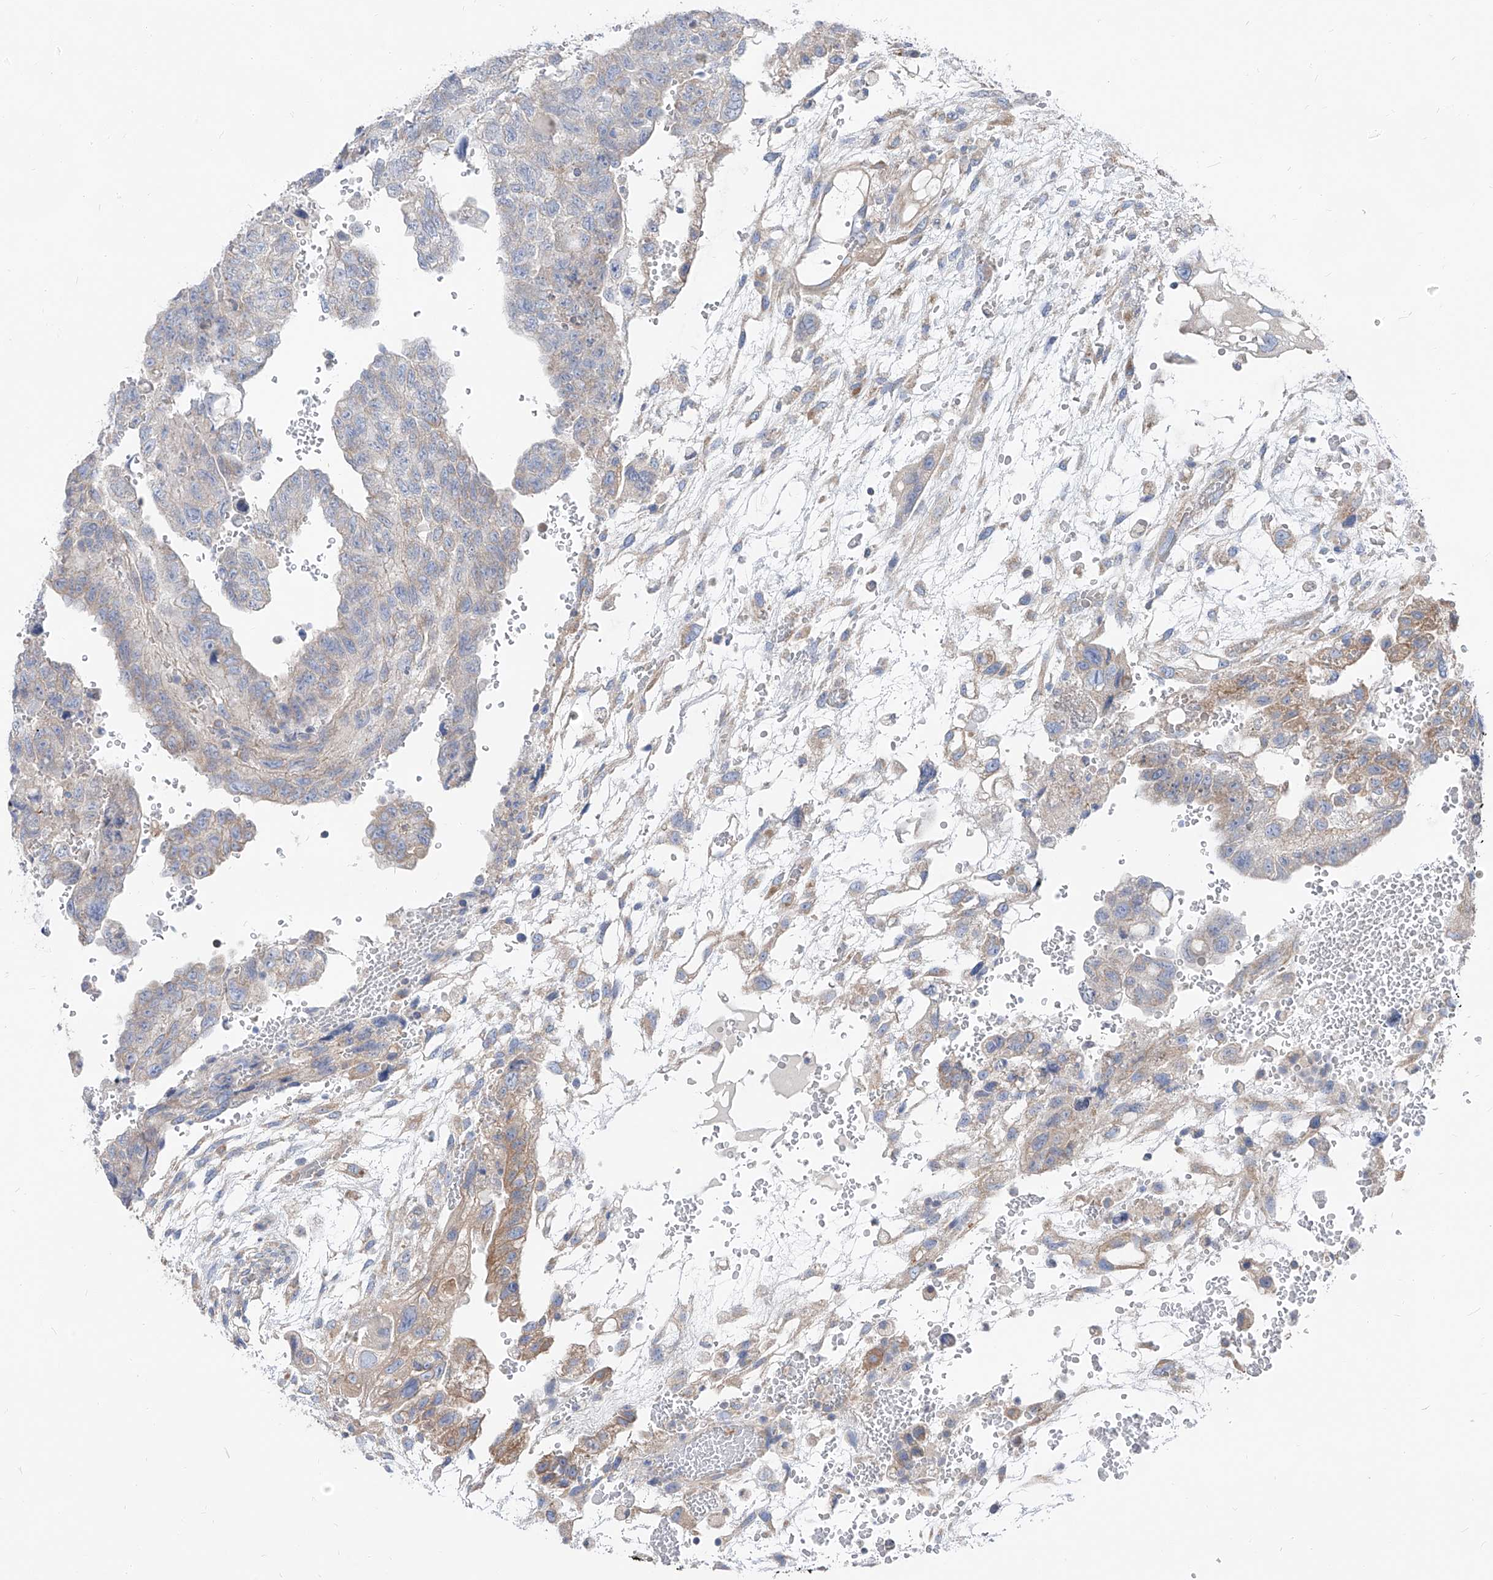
{"staining": {"intensity": "negative", "quantity": "none", "location": "none"}, "tissue": "testis cancer", "cell_type": "Tumor cells", "image_type": "cancer", "snomed": [{"axis": "morphology", "description": "Carcinoma, Embryonal, NOS"}, {"axis": "topography", "description": "Testis"}], "caption": "Human testis embryonal carcinoma stained for a protein using immunohistochemistry (IHC) reveals no expression in tumor cells.", "gene": "UFL1", "patient": {"sex": "male", "age": 36}}